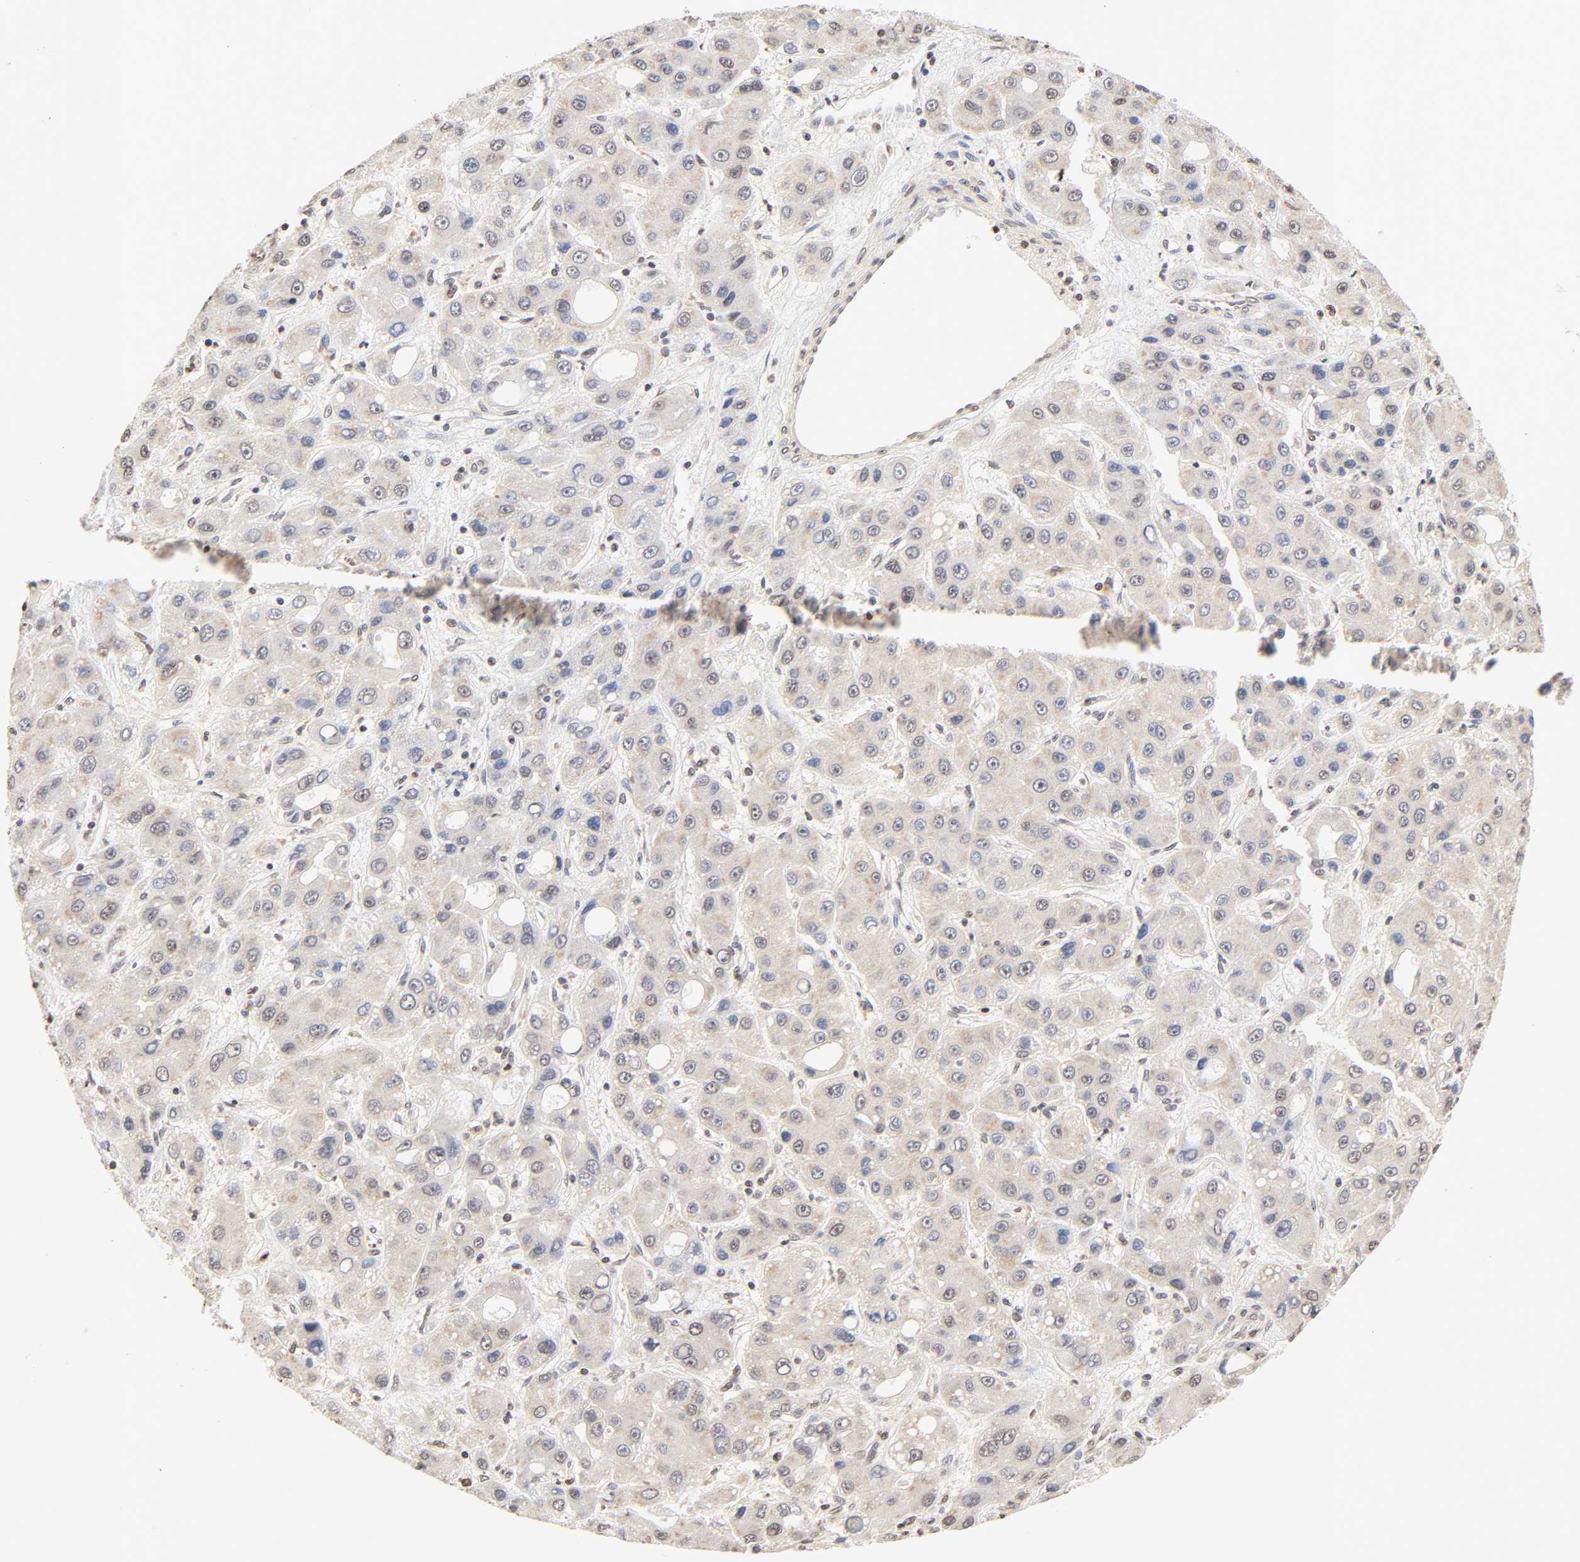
{"staining": {"intensity": "weak", "quantity": "25%-75%", "location": "cytoplasmic/membranous,nuclear"}, "tissue": "liver cancer", "cell_type": "Tumor cells", "image_type": "cancer", "snomed": [{"axis": "morphology", "description": "Carcinoma, Hepatocellular, NOS"}, {"axis": "topography", "description": "Liver"}], "caption": "Liver cancer was stained to show a protein in brown. There is low levels of weak cytoplasmic/membranous and nuclear expression in about 25%-75% of tumor cells.", "gene": "TBL1X", "patient": {"sex": "male", "age": 55}}